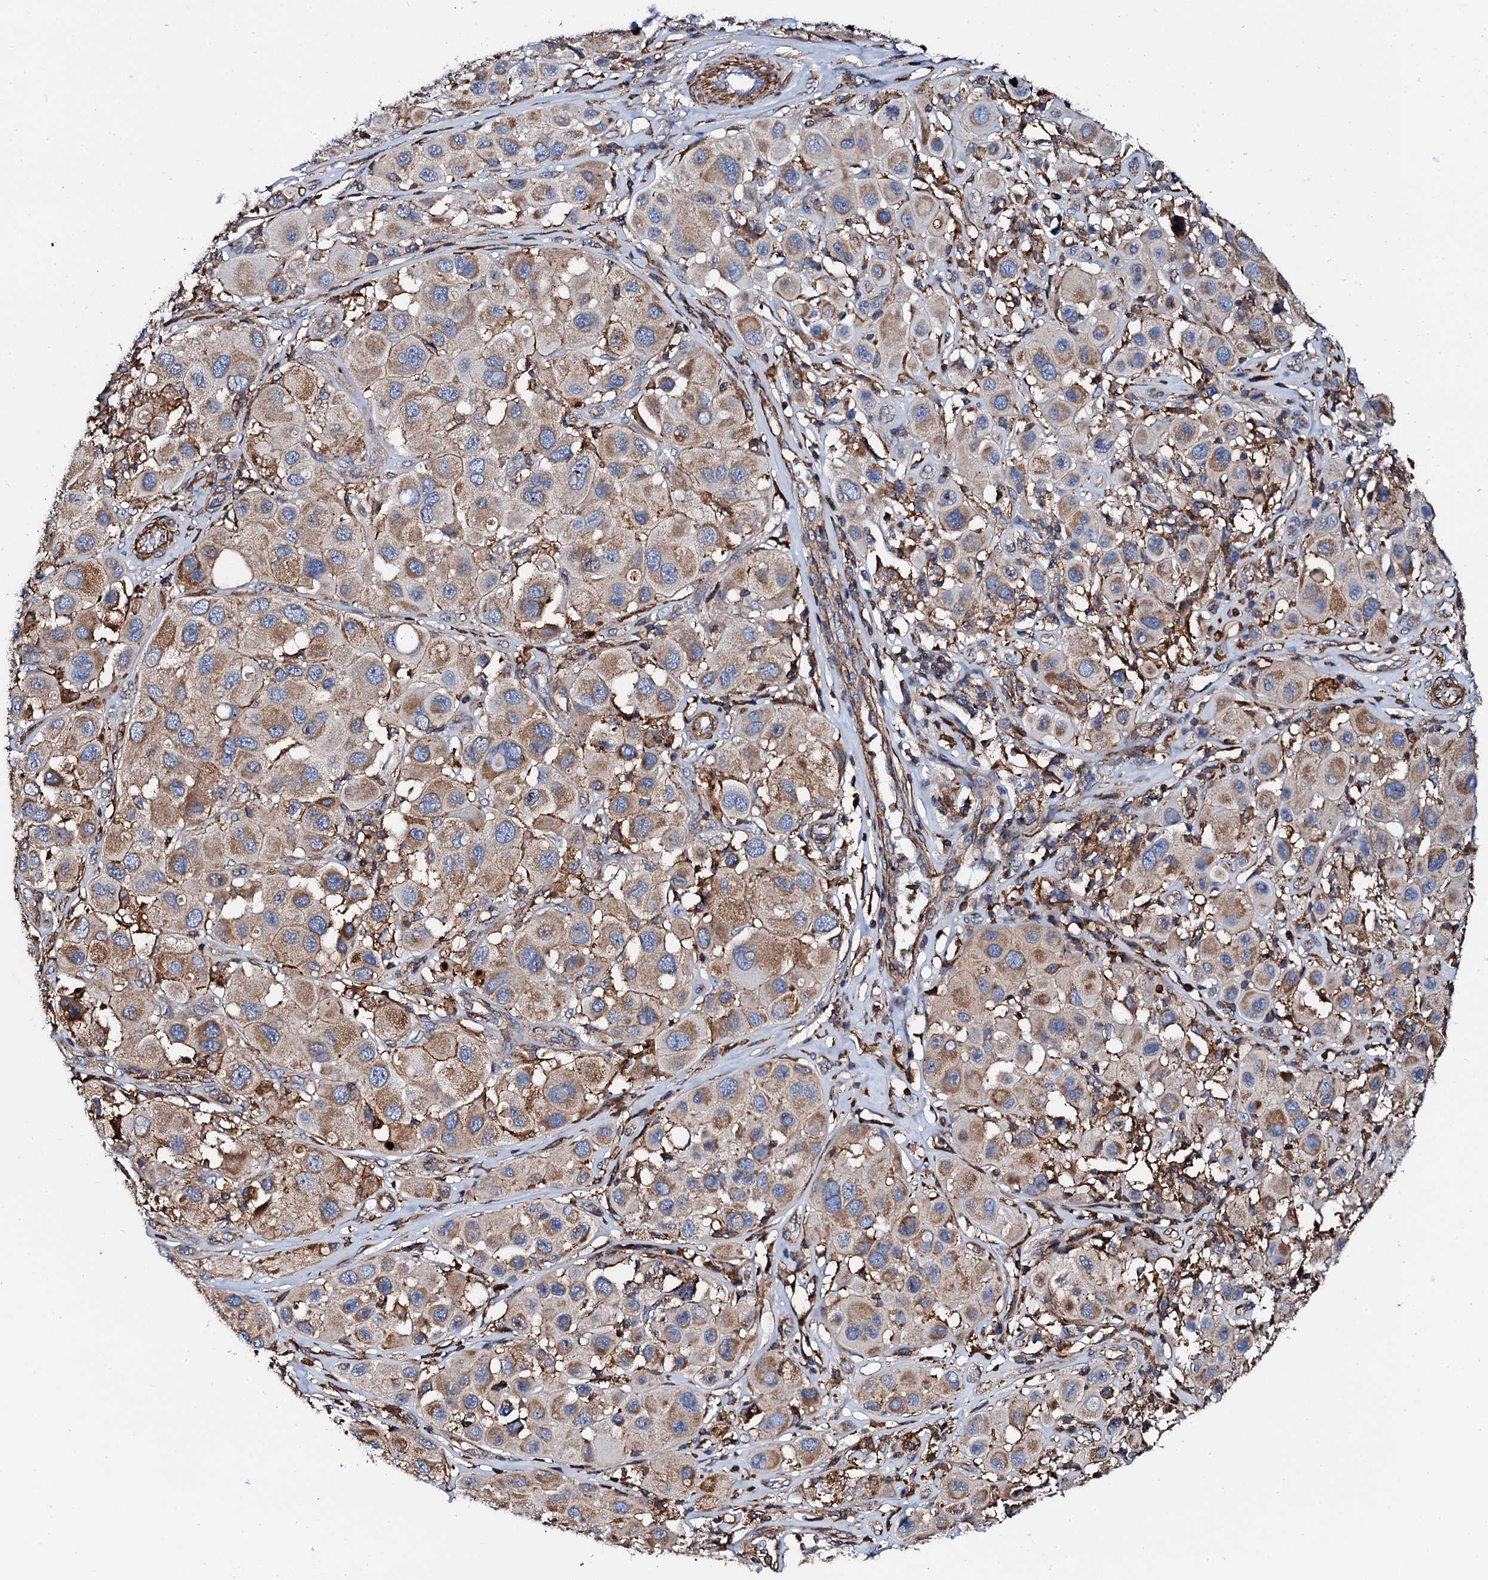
{"staining": {"intensity": "moderate", "quantity": ">75%", "location": "cytoplasmic/membranous"}, "tissue": "melanoma", "cell_type": "Tumor cells", "image_type": "cancer", "snomed": [{"axis": "morphology", "description": "Malignant melanoma, Metastatic site"}, {"axis": "topography", "description": "Skin"}], "caption": "Protein expression analysis of human malignant melanoma (metastatic site) reveals moderate cytoplasmic/membranous expression in approximately >75% of tumor cells. (Stains: DAB in brown, nuclei in blue, Microscopy: brightfield microscopy at high magnification).", "gene": "INTS10", "patient": {"sex": "male", "age": 41}}